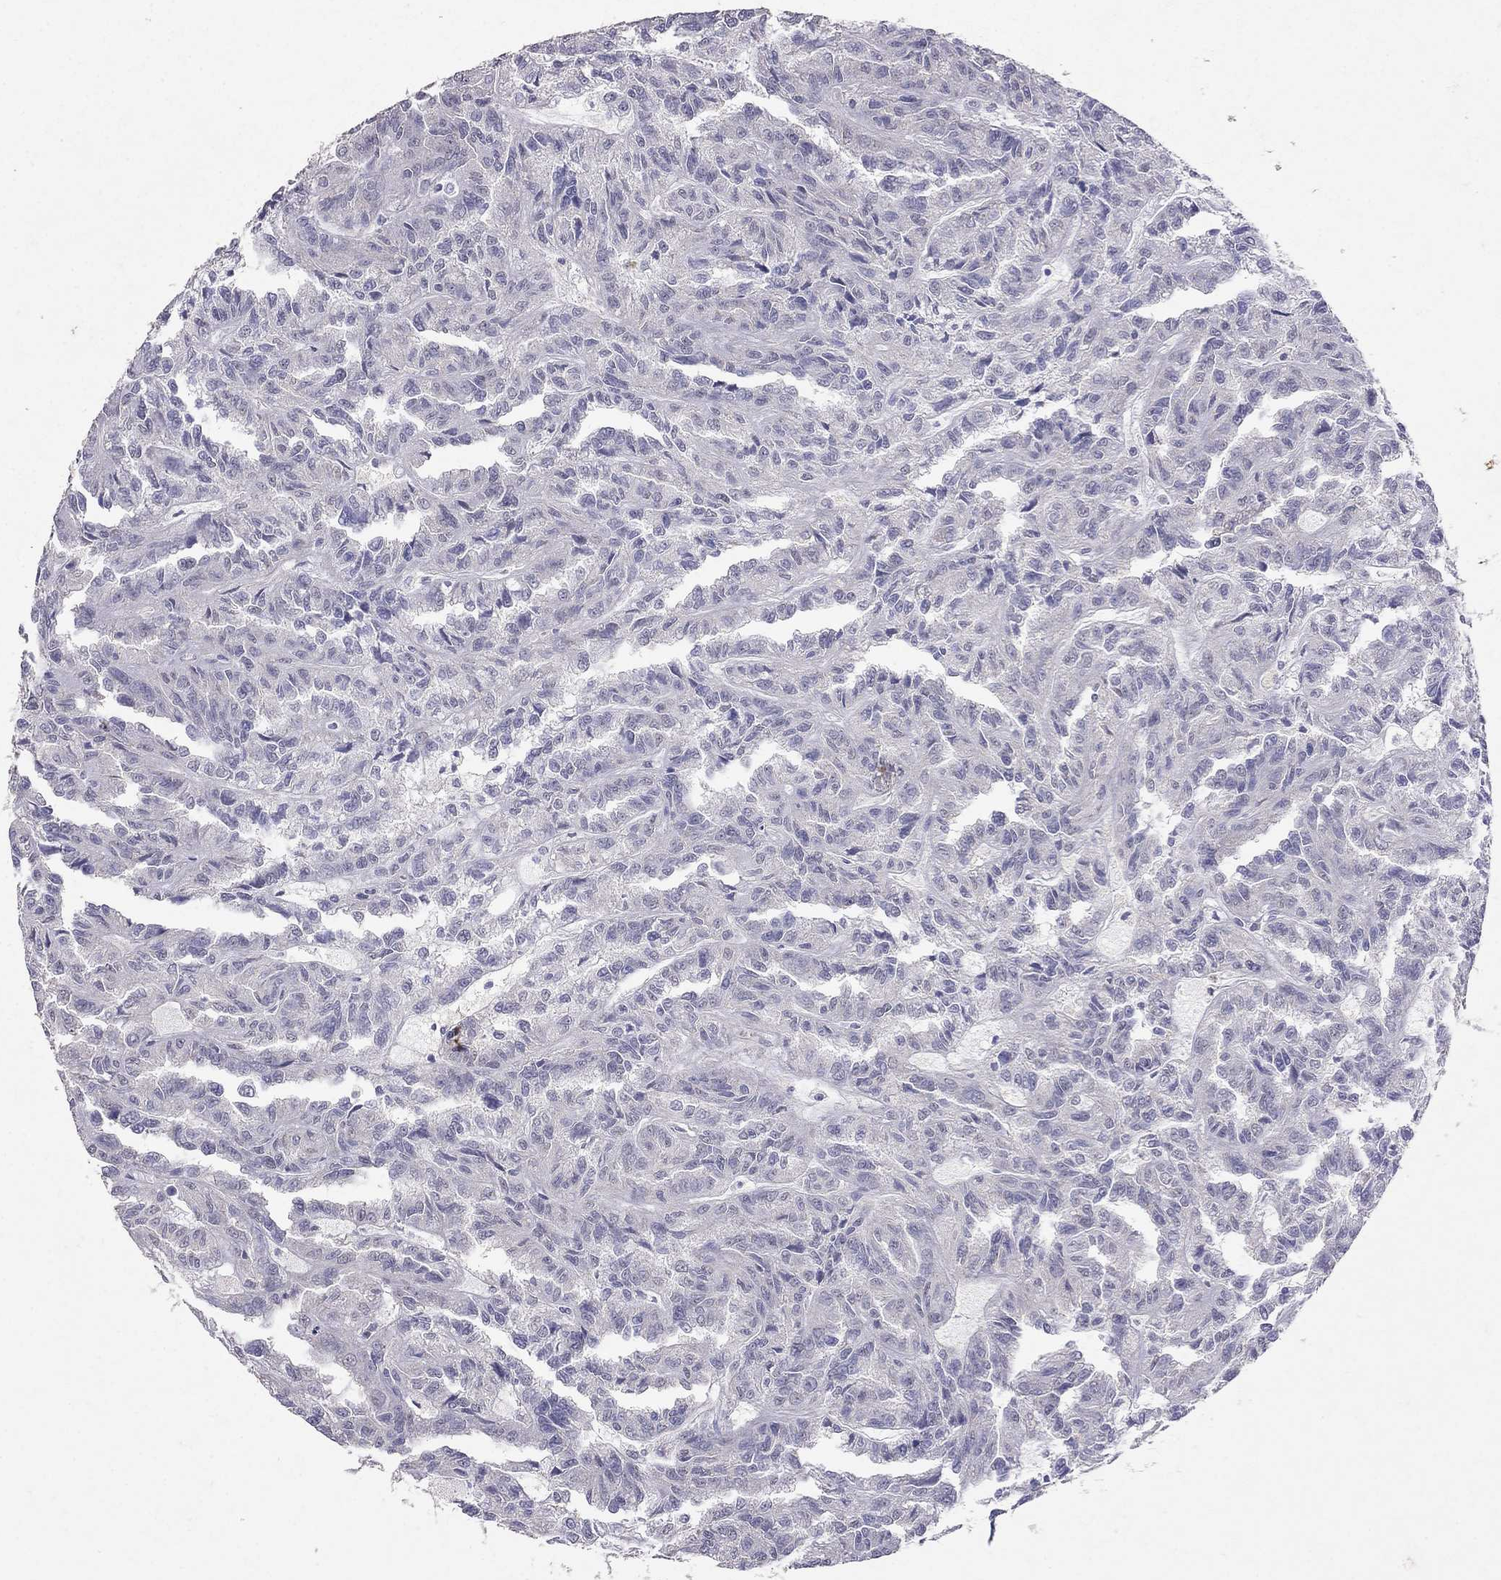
{"staining": {"intensity": "negative", "quantity": "none", "location": "none"}, "tissue": "renal cancer", "cell_type": "Tumor cells", "image_type": "cancer", "snomed": [{"axis": "morphology", "description": "Adenocarcinoma, NOS"}, {"axis": "topography", "description": "Kidney"}], "caption": "DAB (3,3'-diaminobenzidine) immunohistochemical staining of renal cancer (adenocarcinoma) reveals no significant staining in tumor cells.", "gene": "FST", "patient": {"sex": "male", "age": 79}}